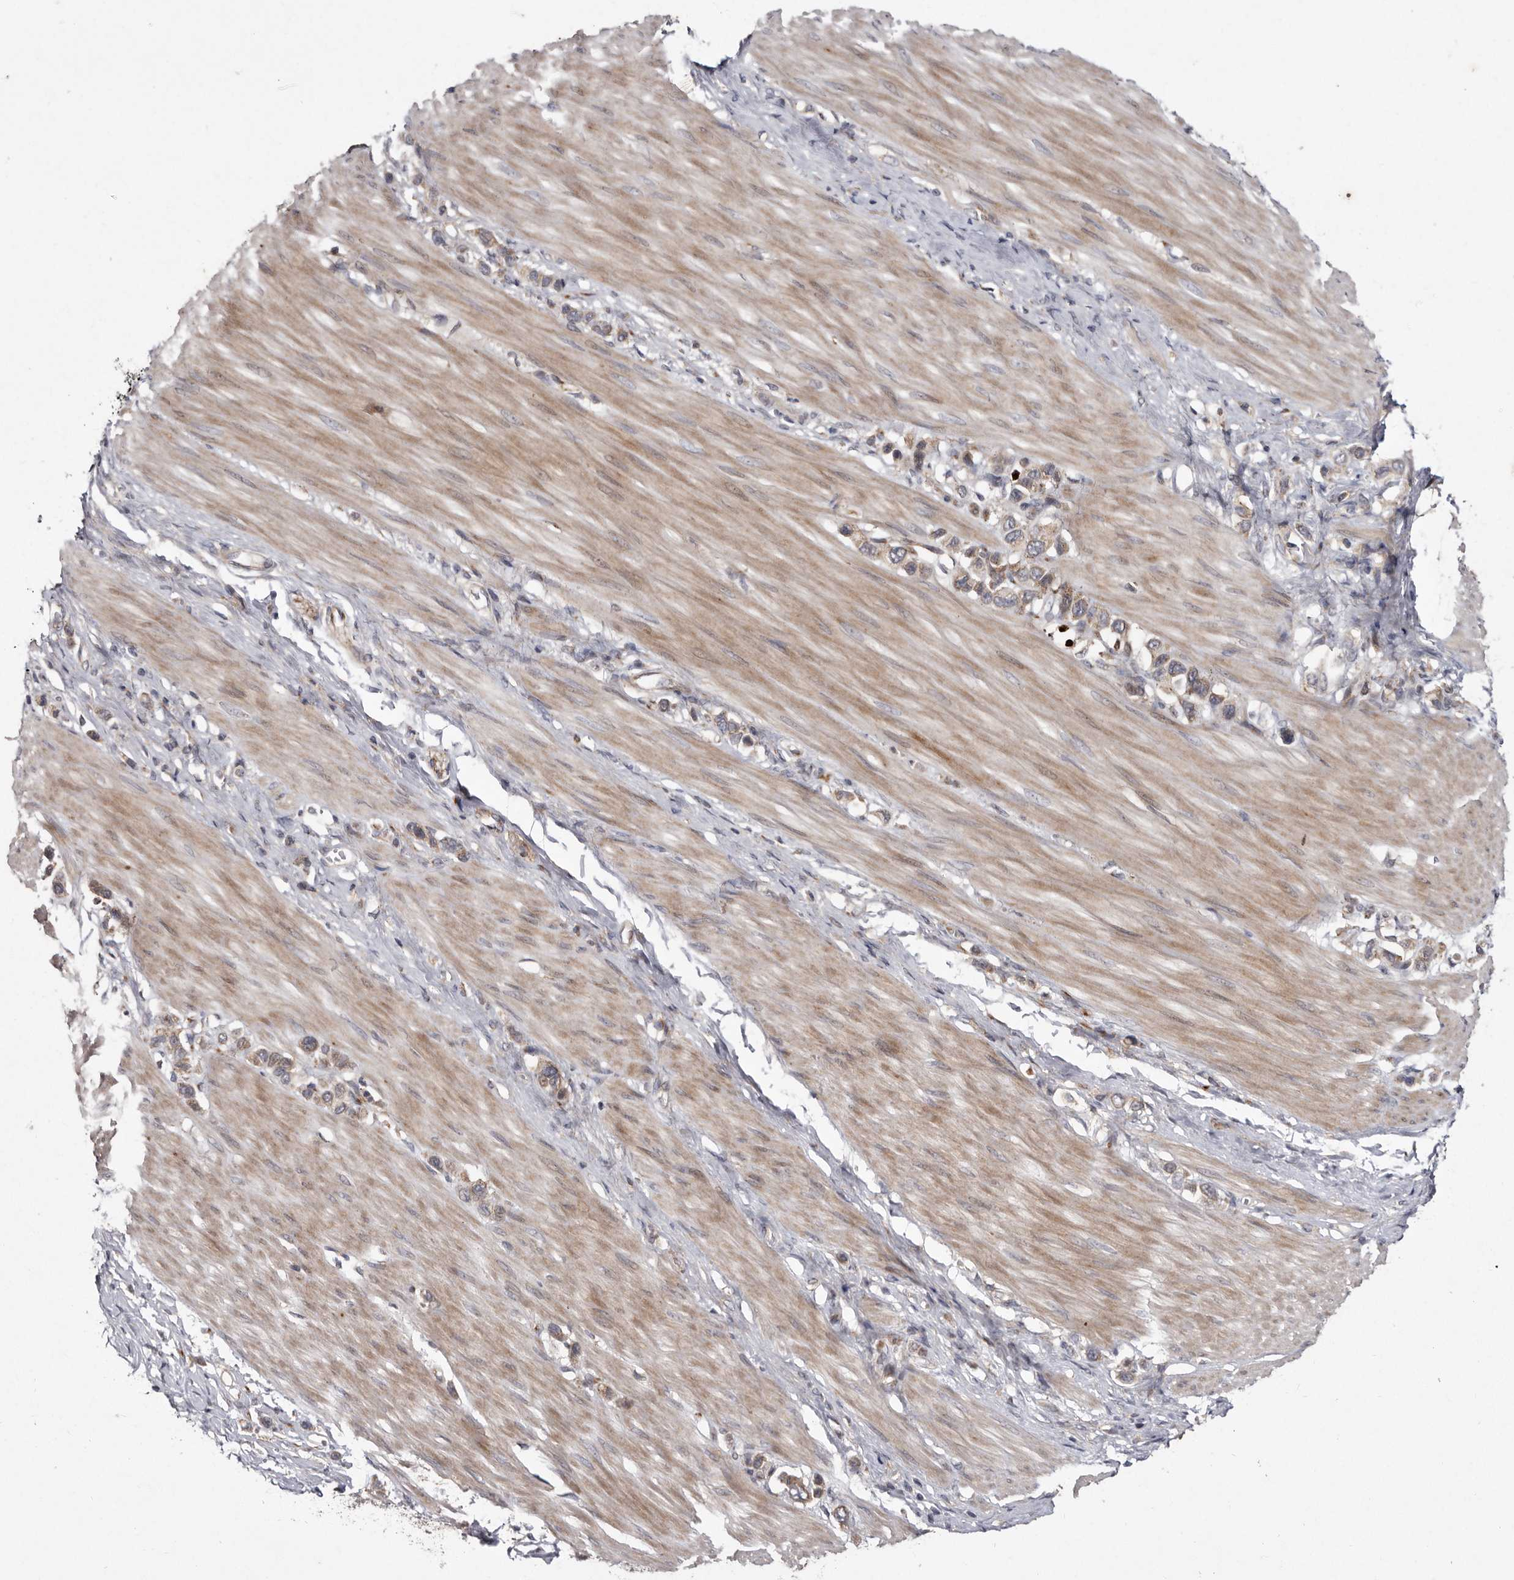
{"staining": {"intensity": "weak", "quantity": "25%-75%", "location": "cytoplasmic/membranous"}, "tissue": "stomach cancer", "cell_type": "Tumor cells", "image_type": "cancer", "snomed": [{"axis": "morphology", "description": "Adenocarcinoma, NOS"}, {"axis": "topography", "description": "Stomach"}], "caption": "This is a photomicrograph of immunohistochemistry staining of stomach adenocarcinoma, which shows weak staining in the cytoplasmic/membranous of tumor cells.", "gene": "FLAD1", "patient": {"sex": "female", "age": 65}}